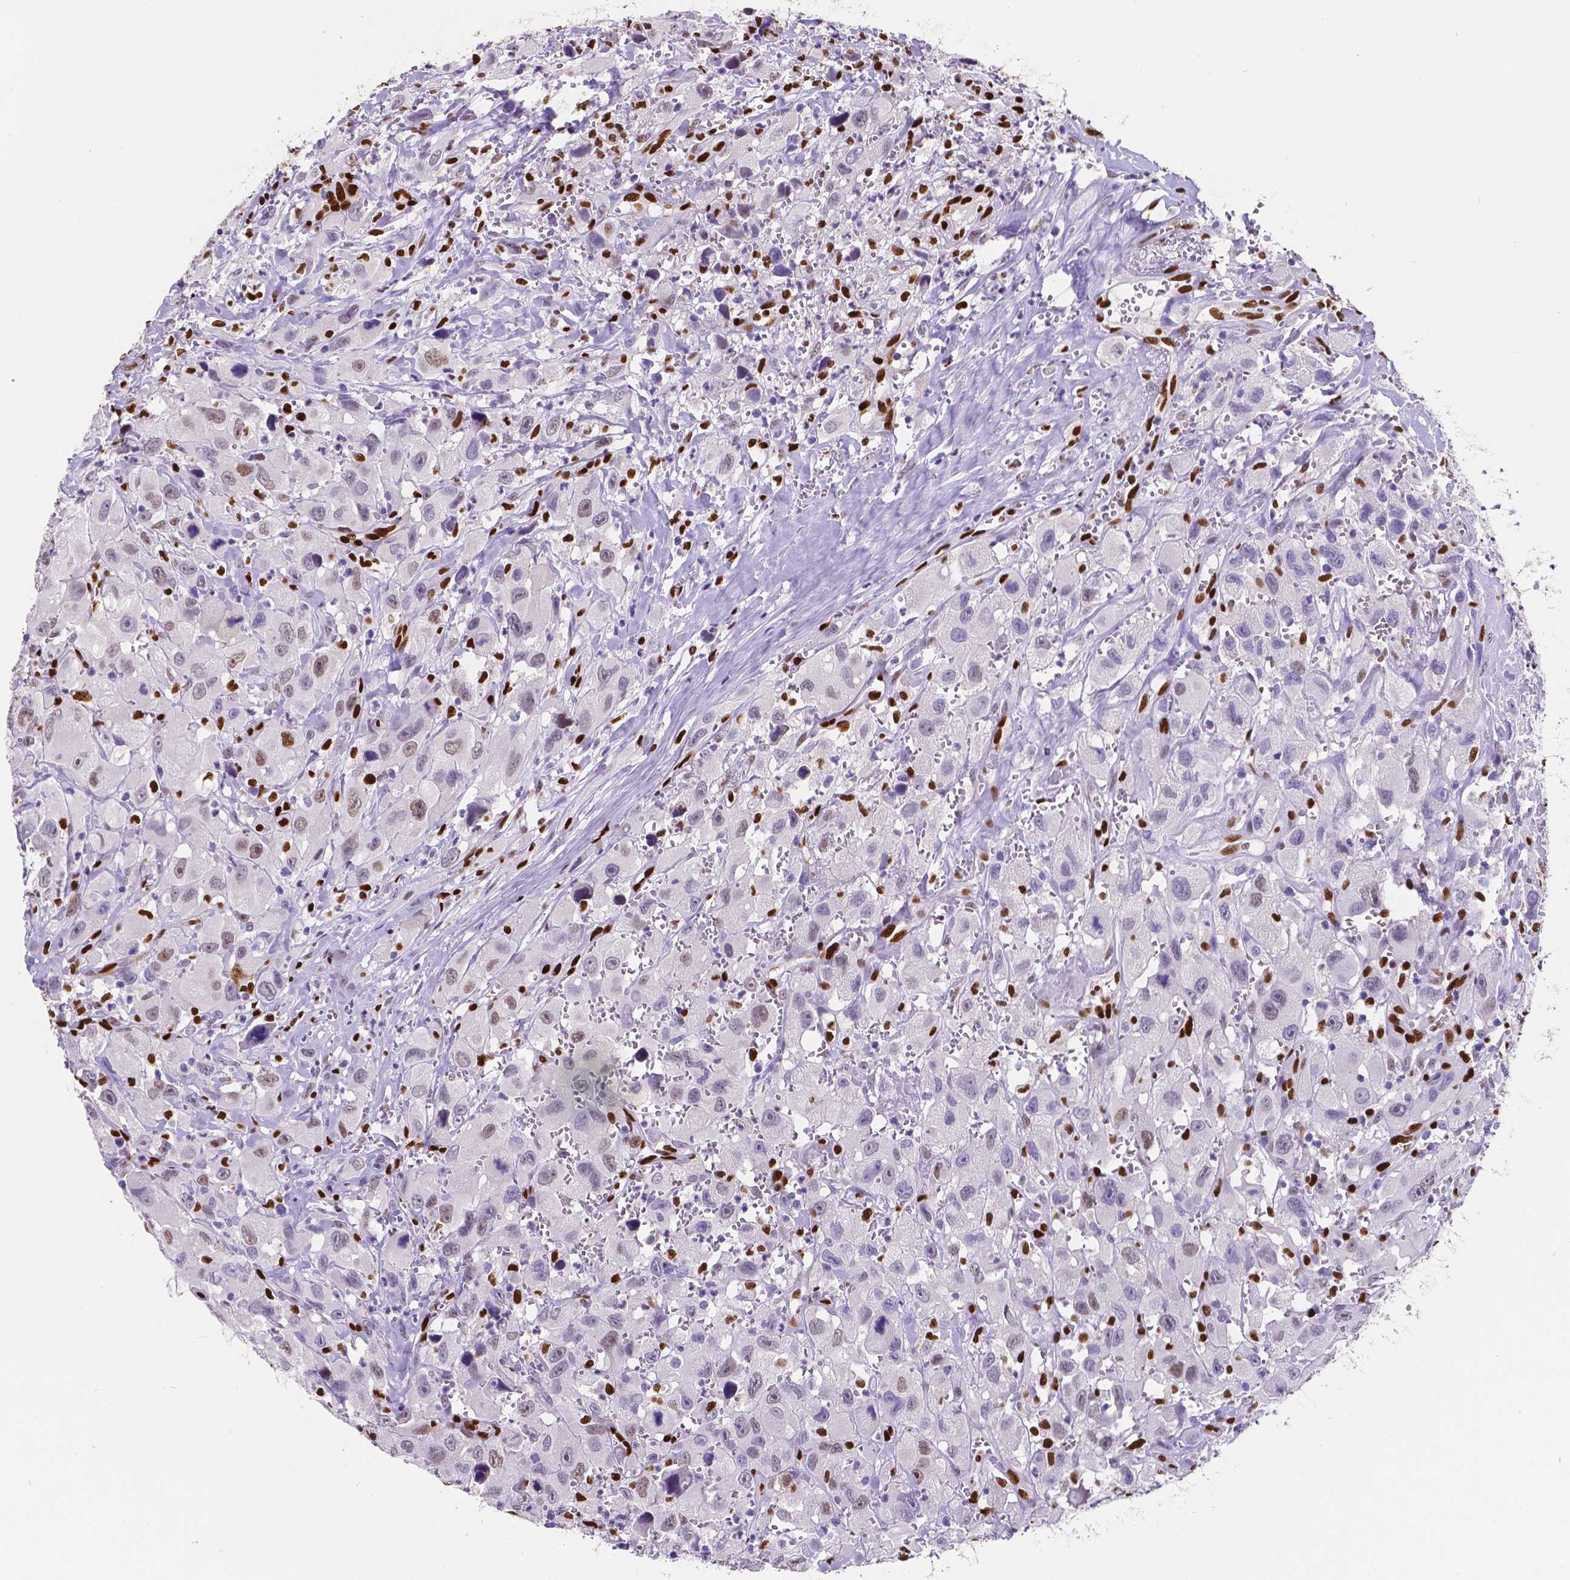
{"staining": {"intensity": "strong", "quantity": "<25%", "location": "nuclear"}, "tissue": "head and neck cancer", "cell_type": "Tumor cells", "image_type": "cancer", "snomed": [{"axis": "morphology", "description": "Squamous cell carcinoma, NOS"}, {"axis": "morphology", "description": "Squamous cell carcinoma, metastatic, NOS"}, {"axis": "topography", "description": "Oral tissue"}, {"axis": "topography", "description": "Head-Neck"}], "caption": "The histopathology image exhibits a brown stain indicating the presence of a protein in the nuclear of tumor cells in head and neck cancer (metastatic squamous cell carcinoma).", "gene": "MEF2C", "patient": {"sex": "female", "age": 85}}